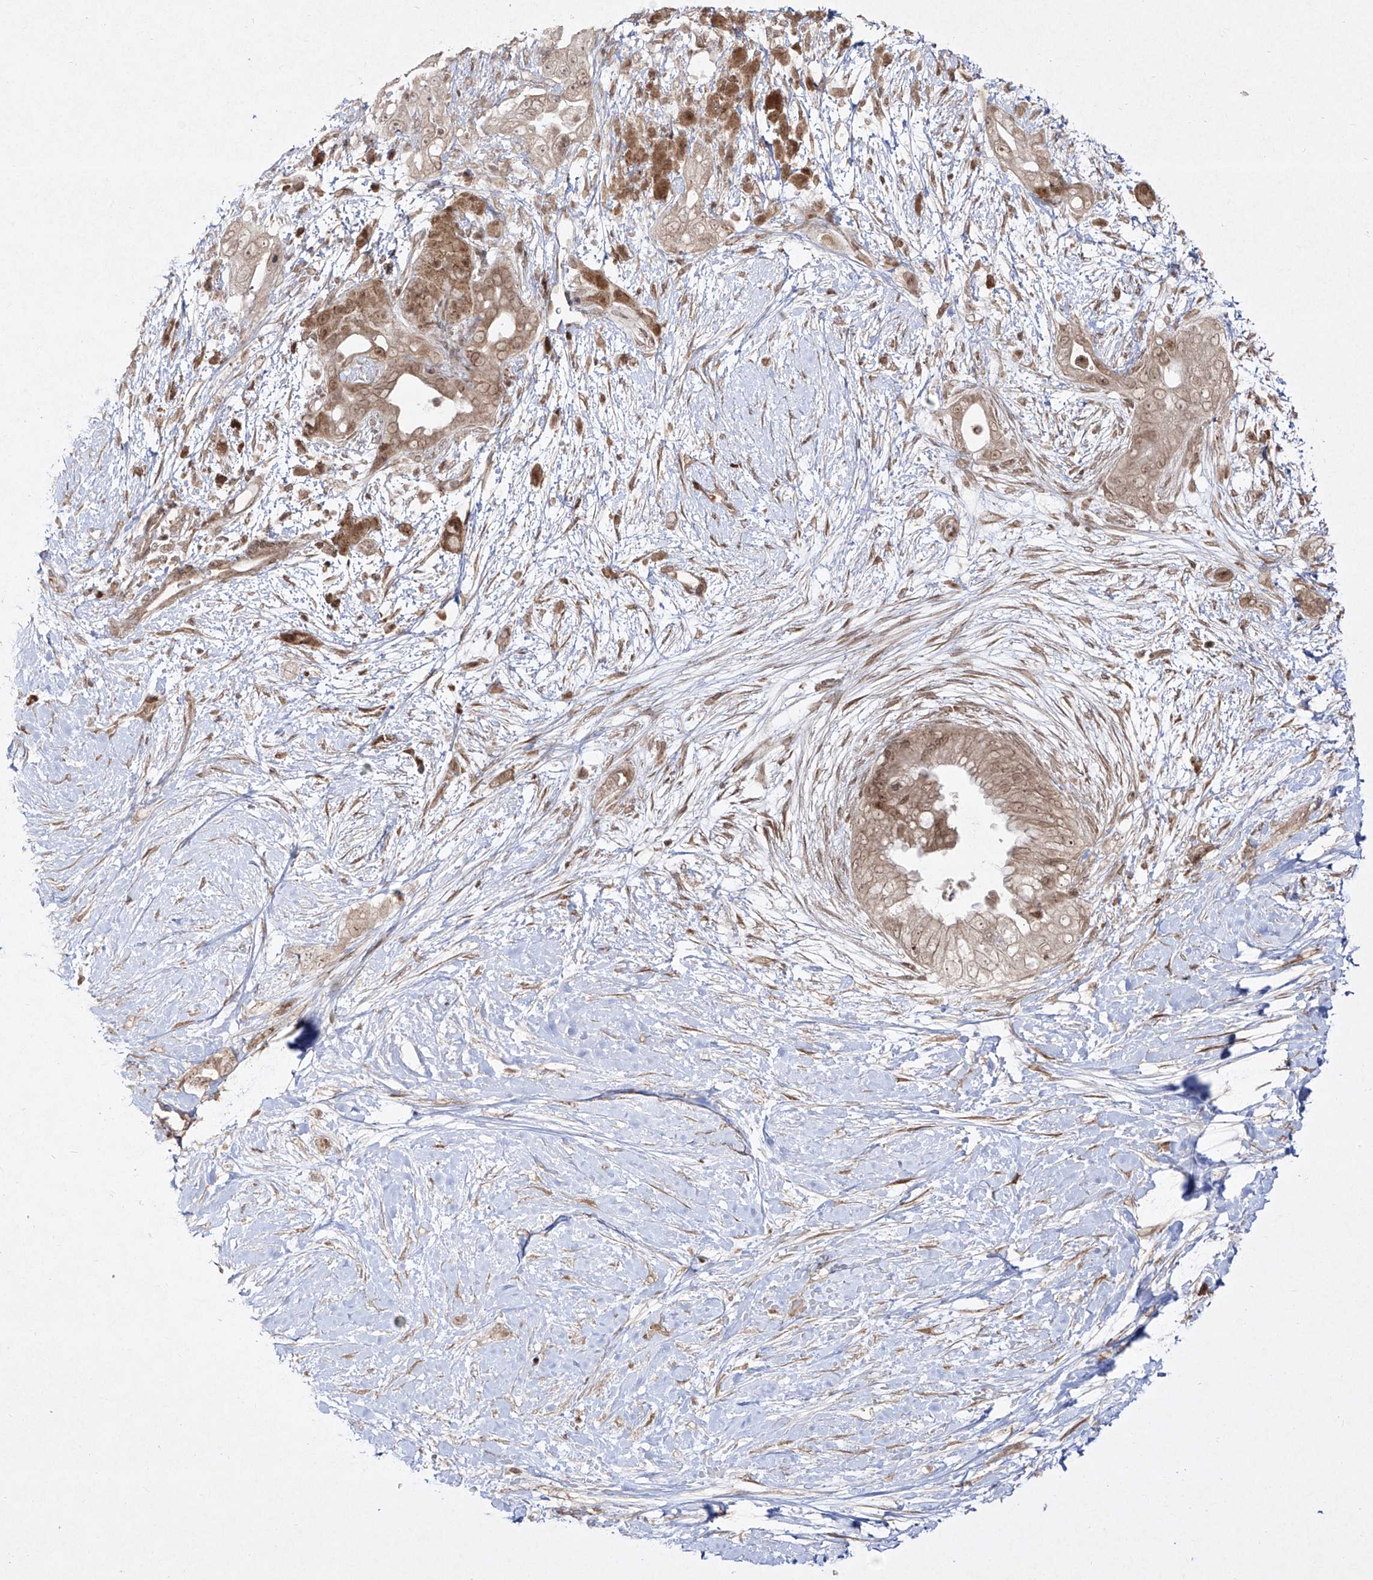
{"staining": {"intensity": "weak", "quantity": ">75%", "location": "cytoplasmic/membranous,nuclear"}, "tissue": "pancreatic cancer", "cell_type": "Tumor cells", "image_type": "cancer", "snomed": [{"axis": "morphology", "description": "Adenocarcinoma, NOS"}, {"axis": "topography", "description": "Pancreas"}], "caption": "Pancreatic cancer tissue reveals weak cytoplasmic/membranous and nuclear positivity in approximately >75% of tumor cells, visualized by immunohistochemistry.", "gene": "SNRNP27", "patient": {"sex": "male", "age": 53}}